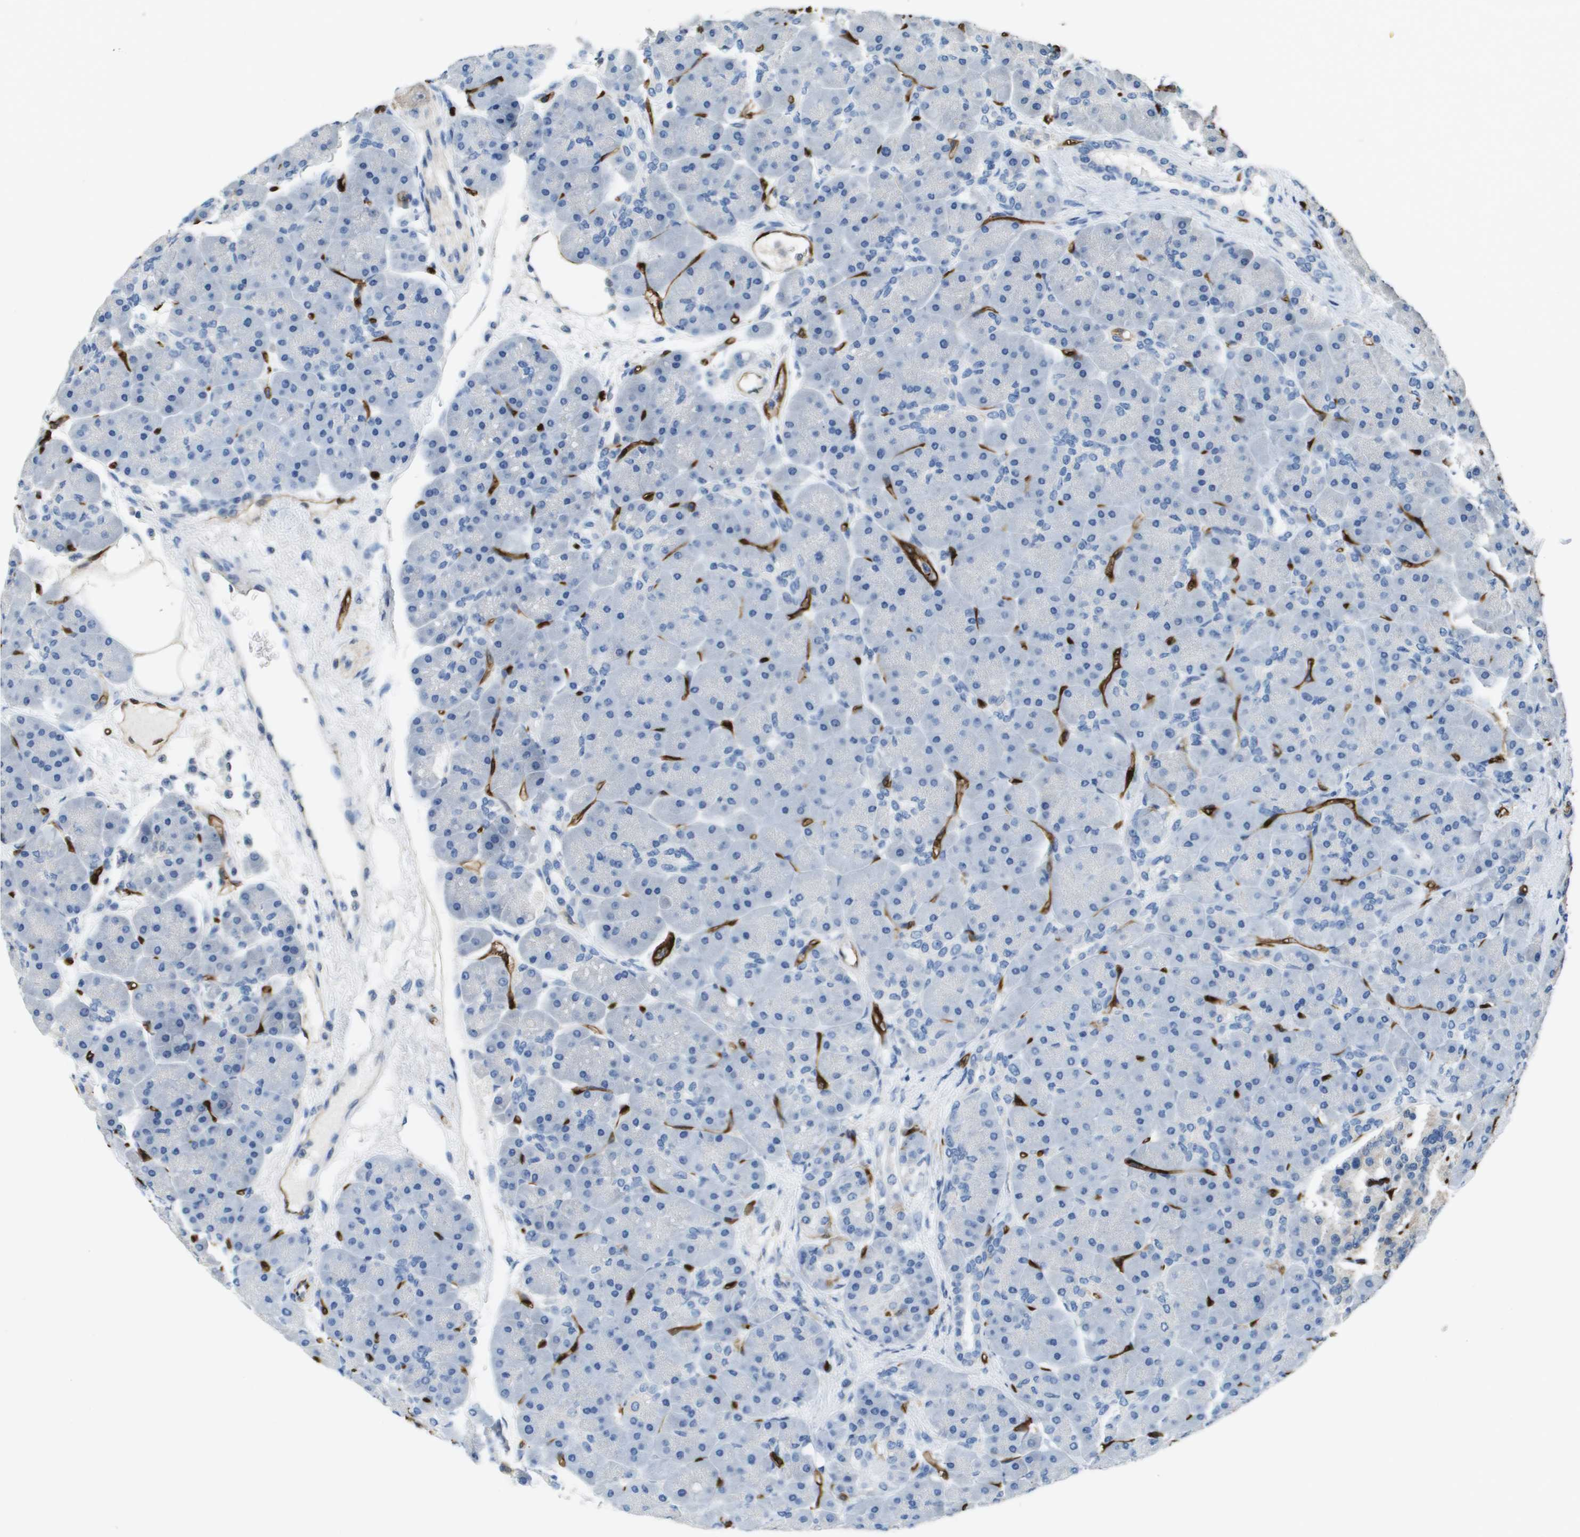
{"staining": {"intensity": "negative", "quantity": "none", "location": "none"}, "tissue": "pancreas", "cell_type": "Exocrine glandular cells", "image_type": "normal", "snomed": [{"axis": "morphology", "description": "Normal tissue, NOS"}, {"axis": "topography", "description": "Pancreas"}], "caption": "Immunohistochemistry (IHC) photomicrograph of normal pancreas: pancreas stained with DAB (3,3'-diaminobenzidine) displays no significant protein positivity in exocrine glandular cells. (Stains: DAB immunohistochemistry with hematoxylin counter stain, Microscopy: brightfield microscopy at high magnification).", "gene": "FABP5", "patient": {"sex": "male", "age": 66}}